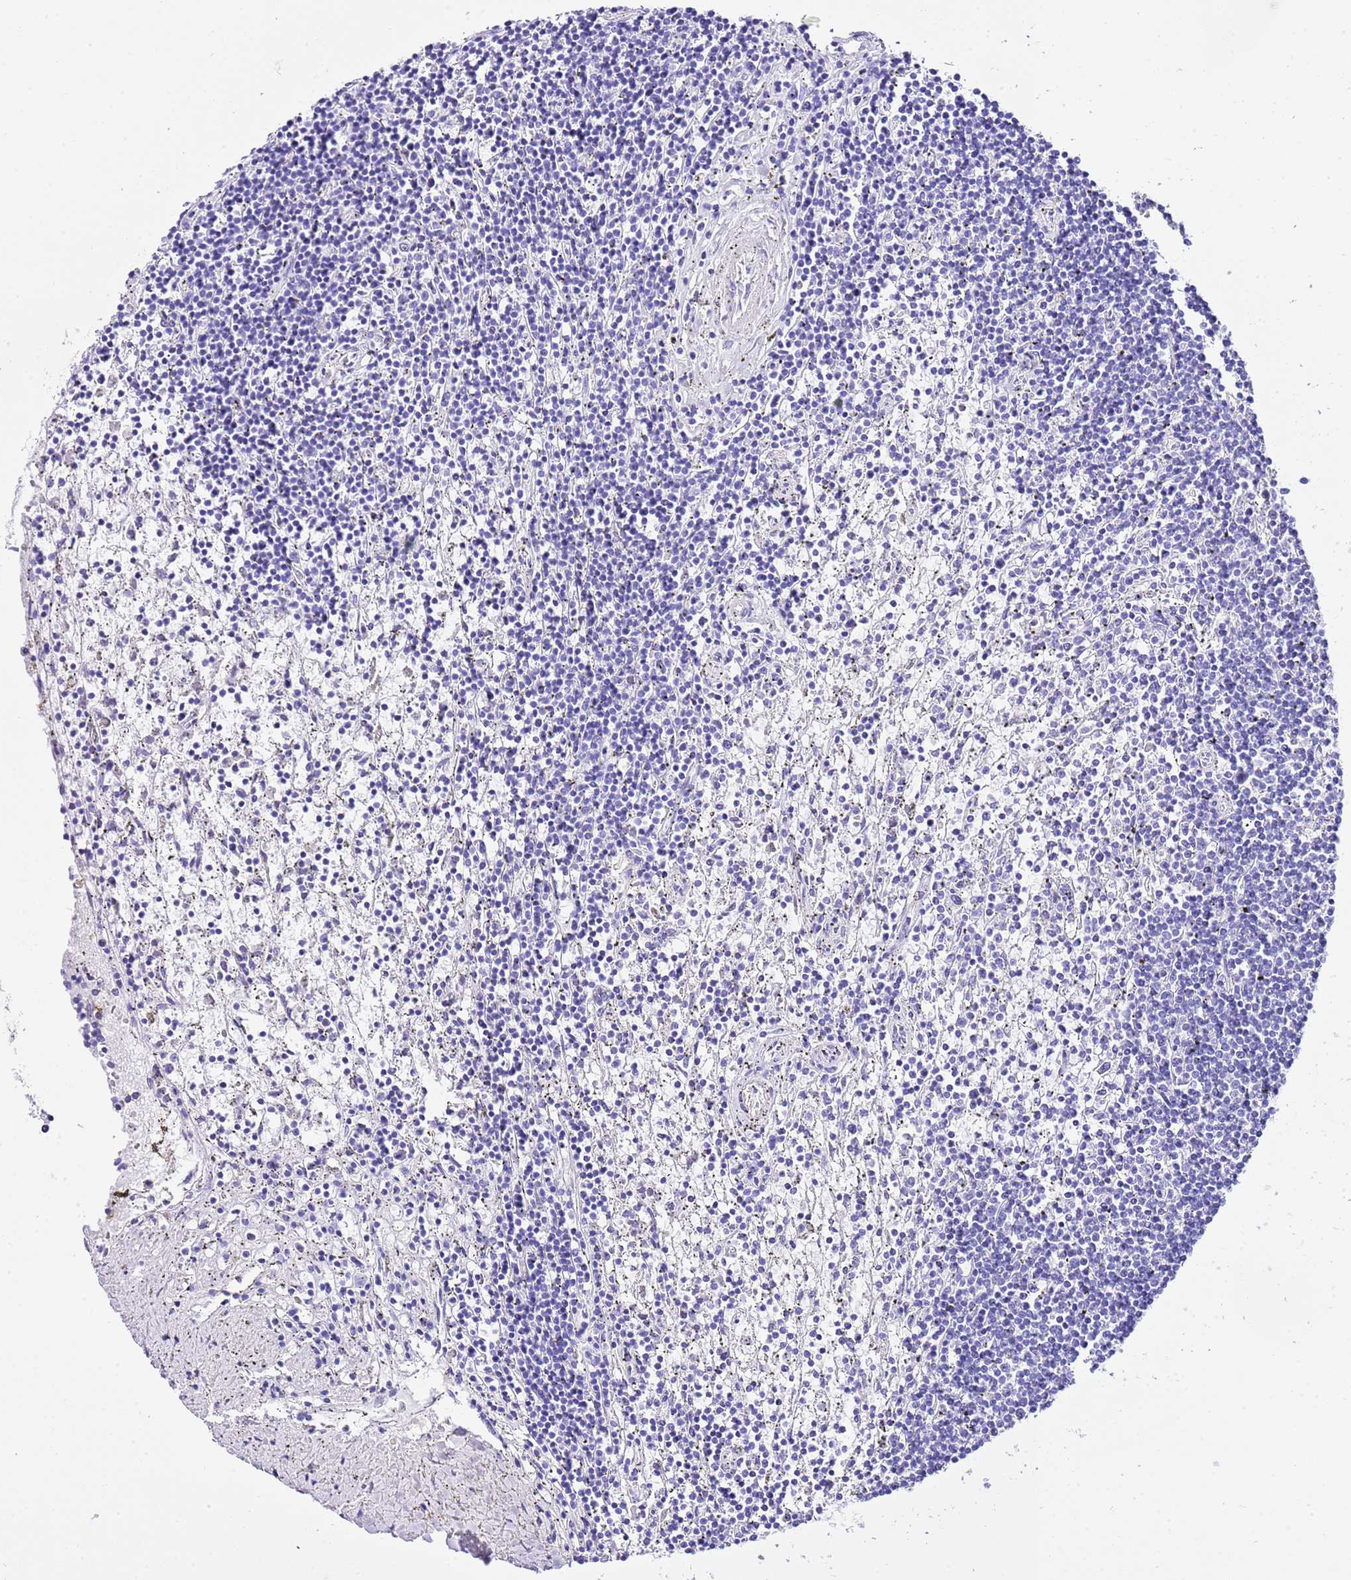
{"staining": {"intensity": "negative", "quantity": "none", "location": "none"}, "tissue": "lymphoma", "cell_type": "Tumor cells", "image_type": "cancer", "snomed": [{"axis": "morphology", "description": "Malignant lymphoma, non-Hodgkin's type, Low grade"}, {"axis": "topography", "description": "Spleen"}], "caption": "Tumor cells show no significant positivity in lymphoma.", "gene": "KCNC1", "patient": {"sex": "male", "age": 76}}